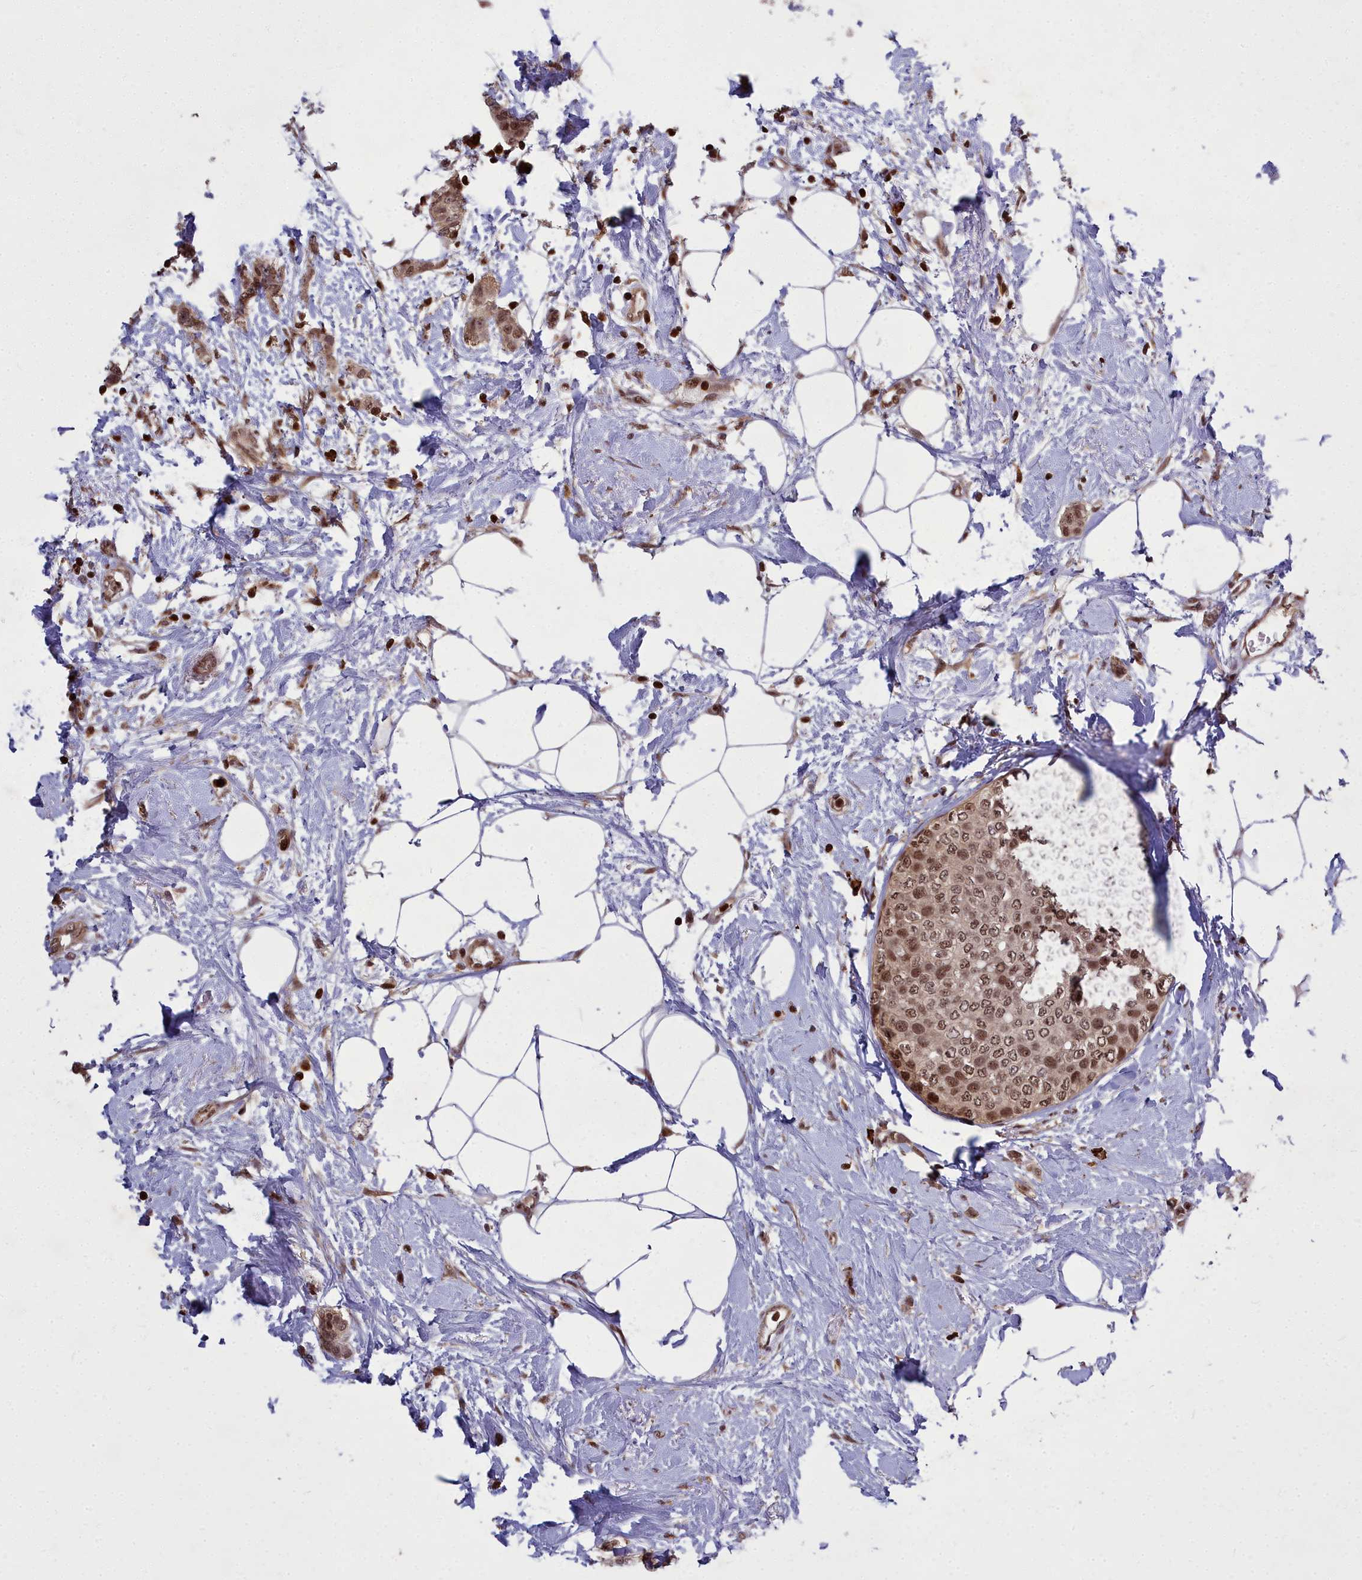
{"staining": {"intensity": "moderate", "quantity": ">75%", "location": "nuclear"}, "tissue": "breast cancer", "cell_type": "Tumor cells", "image_type": "cancer", "snomed": [{"axis": "morphology", "description": "Duct carcinoma"}, {"axis": "topography", "description": "Breast"}], "caption": "Human breast cancer stained for a protein (brown) displays moderate nuclear positive expression in approximately >75% of tumor cells.", "gene": "GMEB1", "patient": {"sex": "female", "age": 72}}